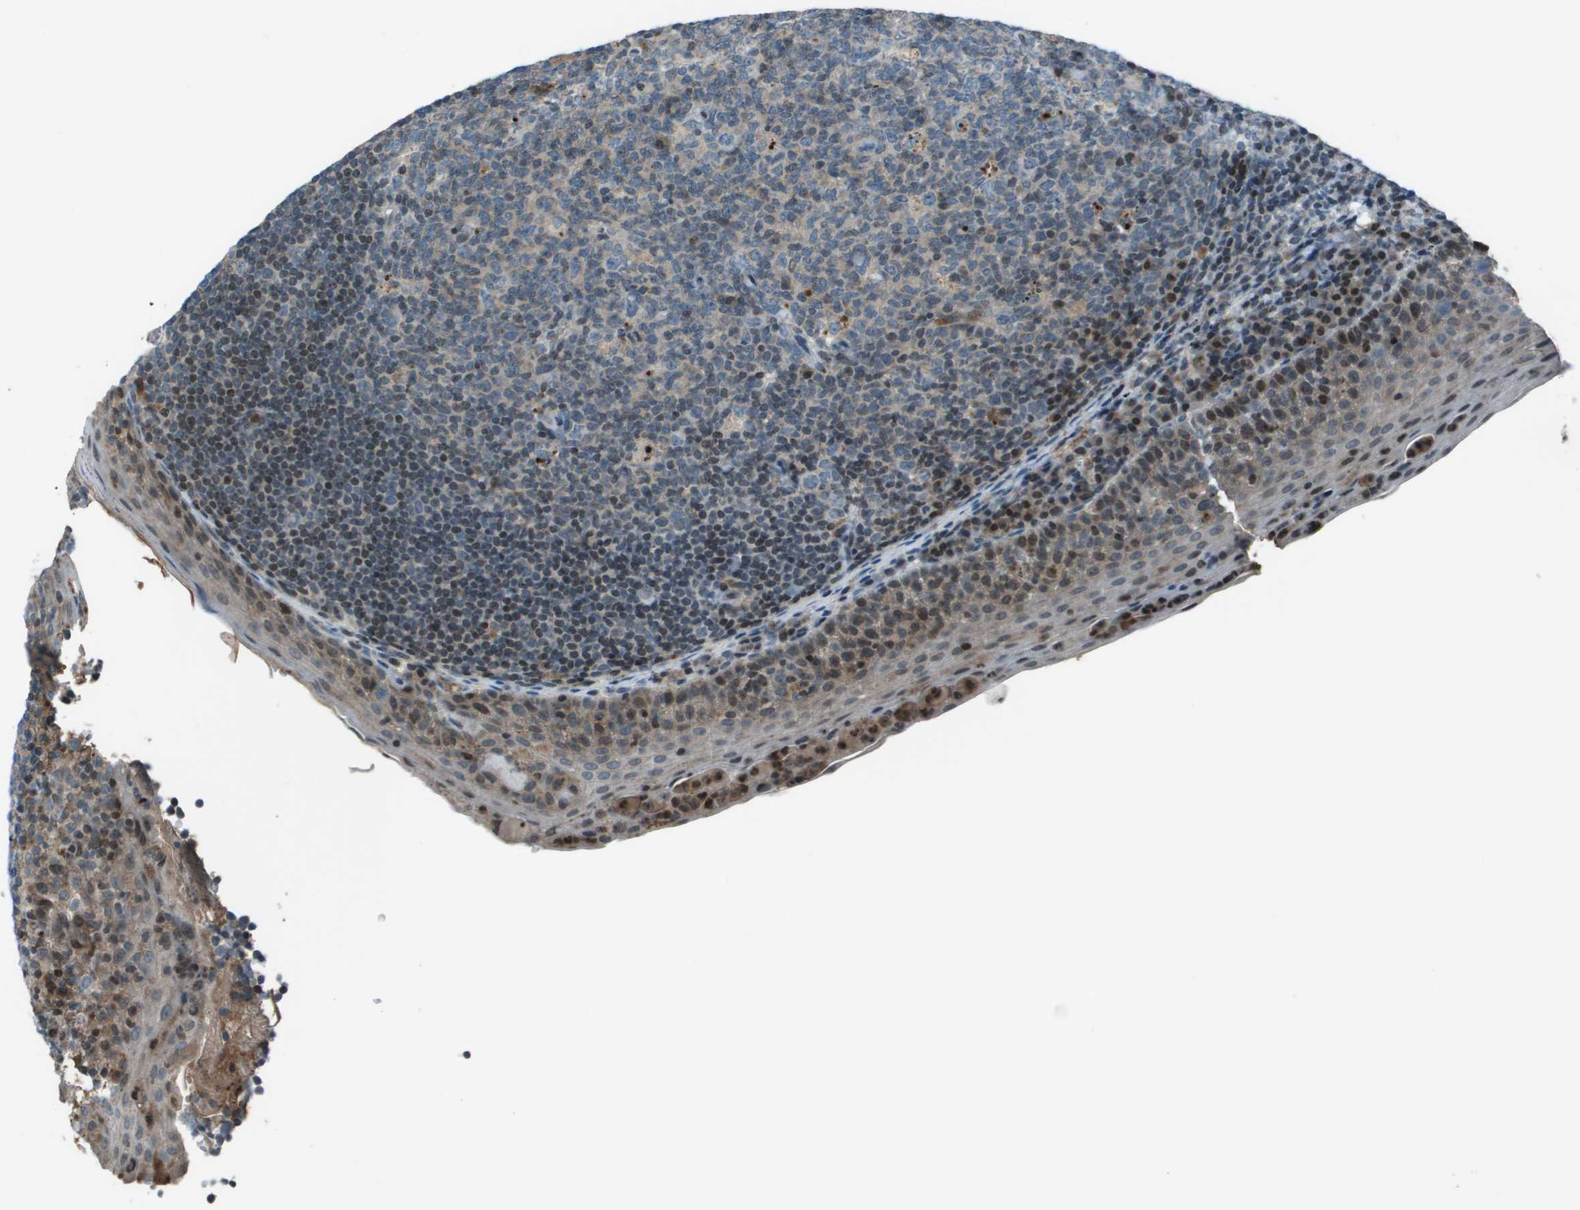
{"staining": {"intensity": "weak", "quantity": "<25%", "location": "cytoplasmic/membranous"}, "tissue": "tonsil", "cell_type": "Germinal center cells", "image_type": "normal", "snomed": [{"axis": "morphology", "description": "Normal tissue, NOS"}, {"axis": "topography", "description": "Tonsil"}], "caption": "This micrograph is of benign tonsil stained with immunohistochemistry (IHC) to label a protein in brown with the nuclei are counter-stained blue. There is no staining in germinal center cells. The staining is performed using DAB (3,3'-diaminobenzidine) brown chromogen with nuclei counter-stained in using hematoxylin.", "gene": "CXCL12", "patient": {"sex": "male", "age": 17}}